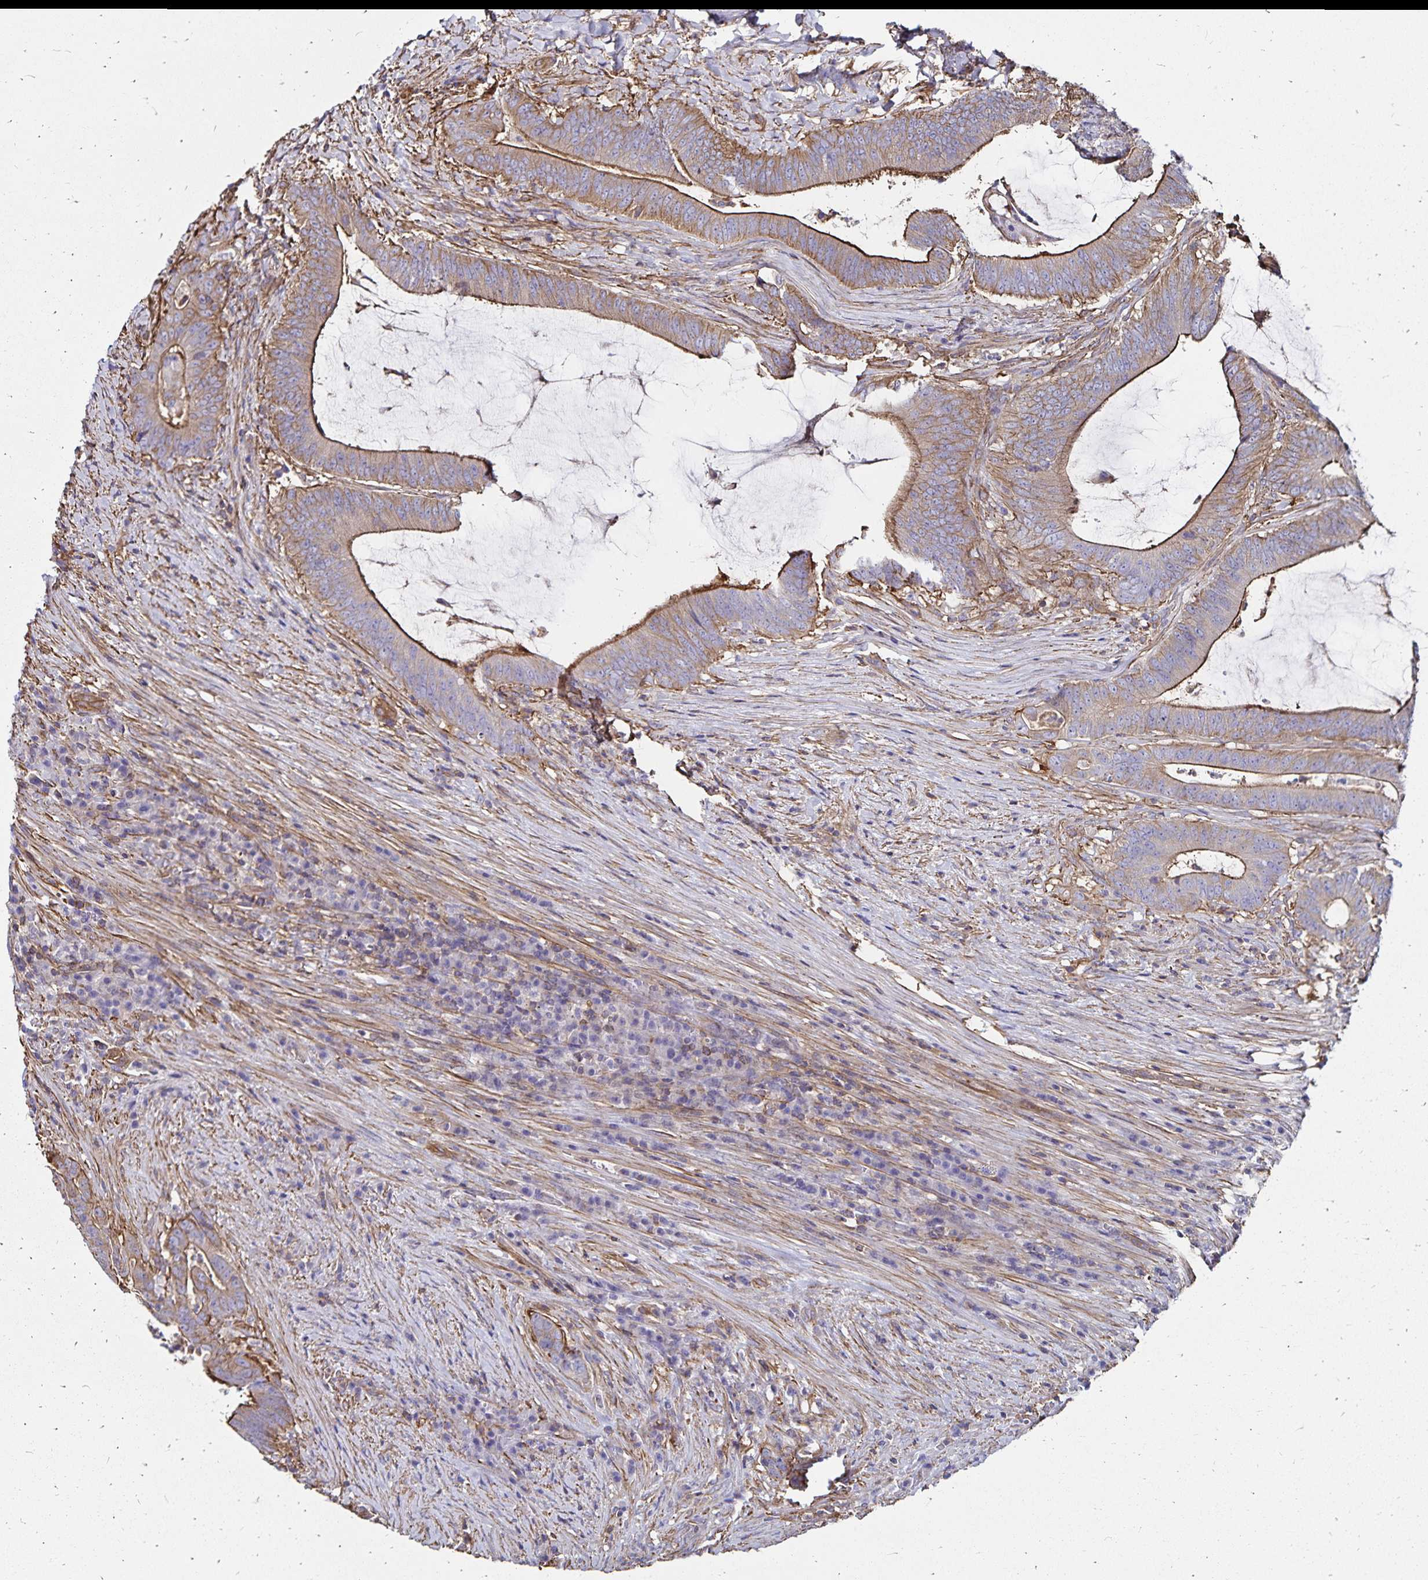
{"staining": {"intensity": "moderate", "quantity": "25%-75%", "location": "cytoplasmic/membranous"}, "tissue": "colorectal cancer", "cell_type": "Tumor cells", "image_type": "cancer", "snomed": [{"axis": "morphology", "description": "Adenocarcinoma, NOS"}, {"axis": "topography", "description": "Colon"}], "caption": "A histopathology image of human colorectal cancer stained for a protein displays moderate cytoplasmic/membranous brown staining in tumor cells.", "gene": "RPRML", "patient": {"sex": "female", "age": 43}}